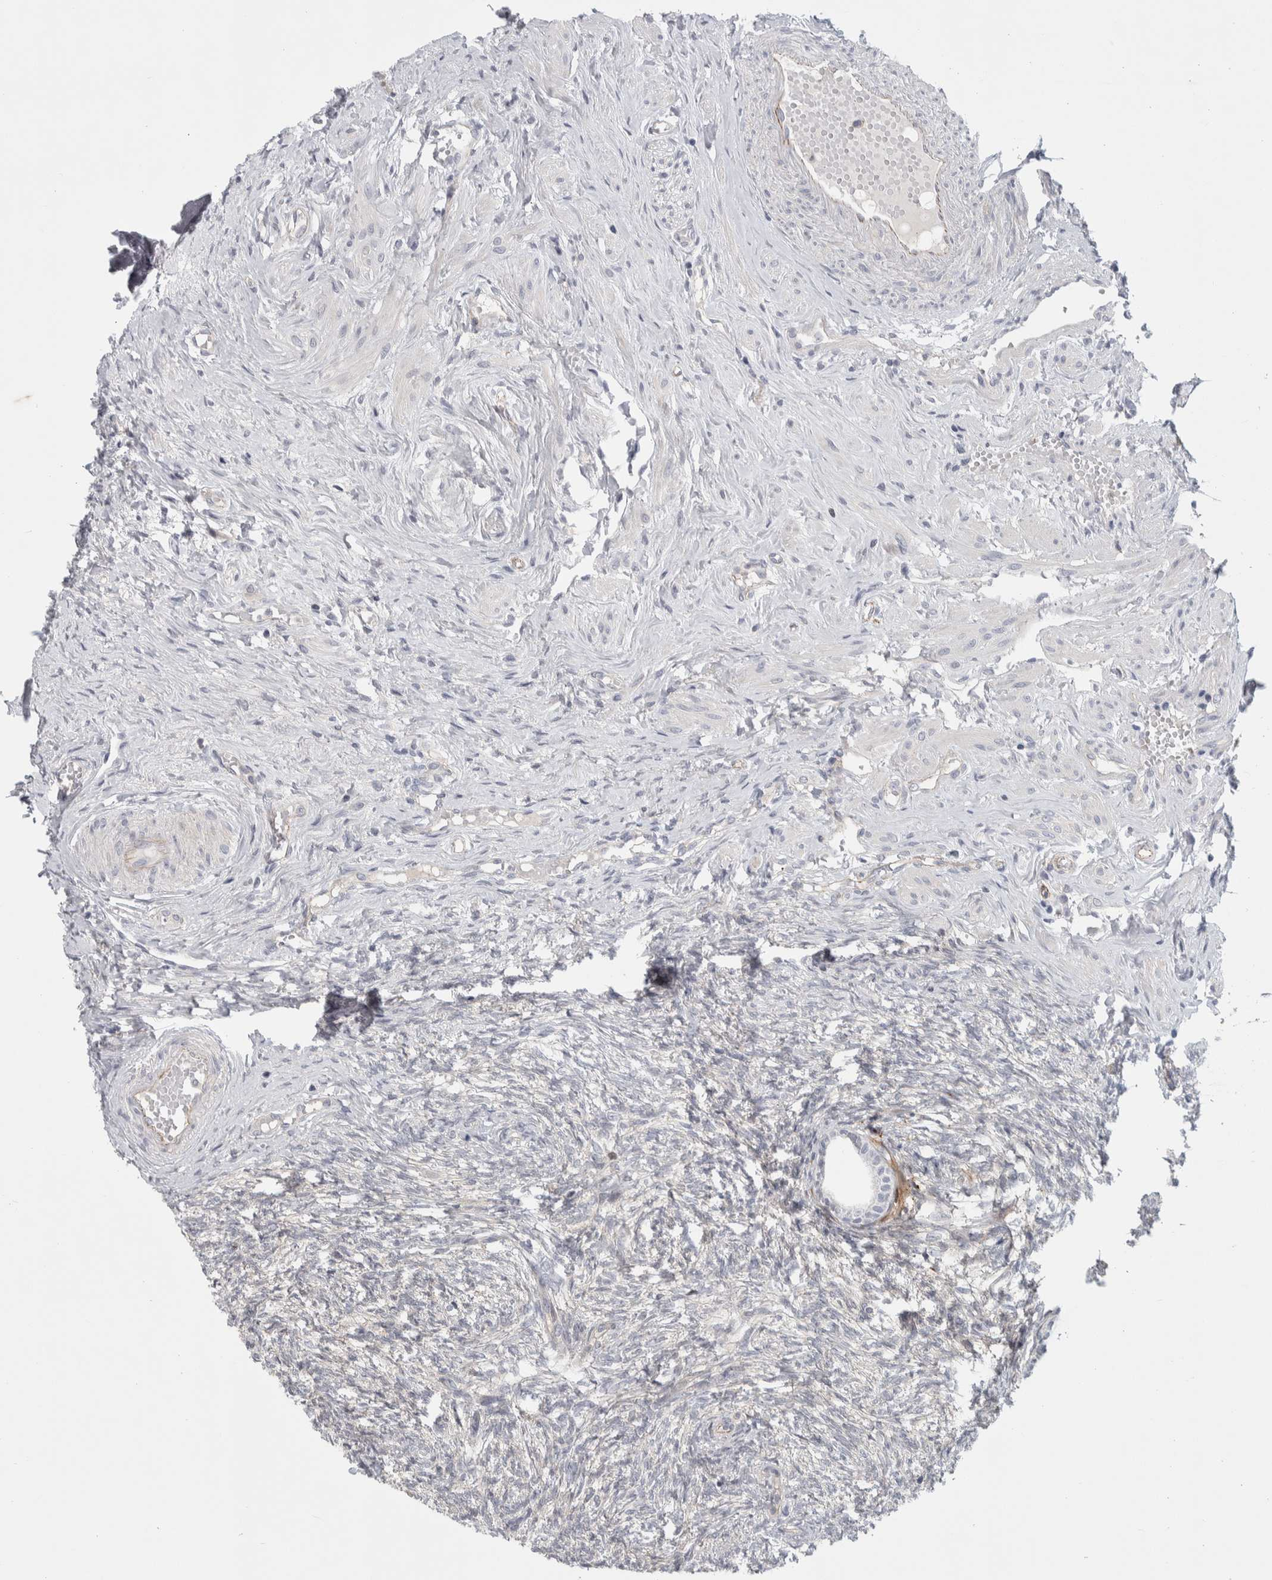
{"staining": {"intensity": "negative", "quantity": "none", "location": "none"}, "tissue": "ovary", "cell_type": "Follicle cells", "image_type": "normal", "snomed": [{"axis": "morphology", "description": "Normal tissue, NOS"}, {"axis": "topography", "description": "Ovary"}], "caption": "The image exhibits no staining of follicle cells in unremarkable ovary.", "gene": "ZNF862", "patient": {"sex": "female", "age": 41}}